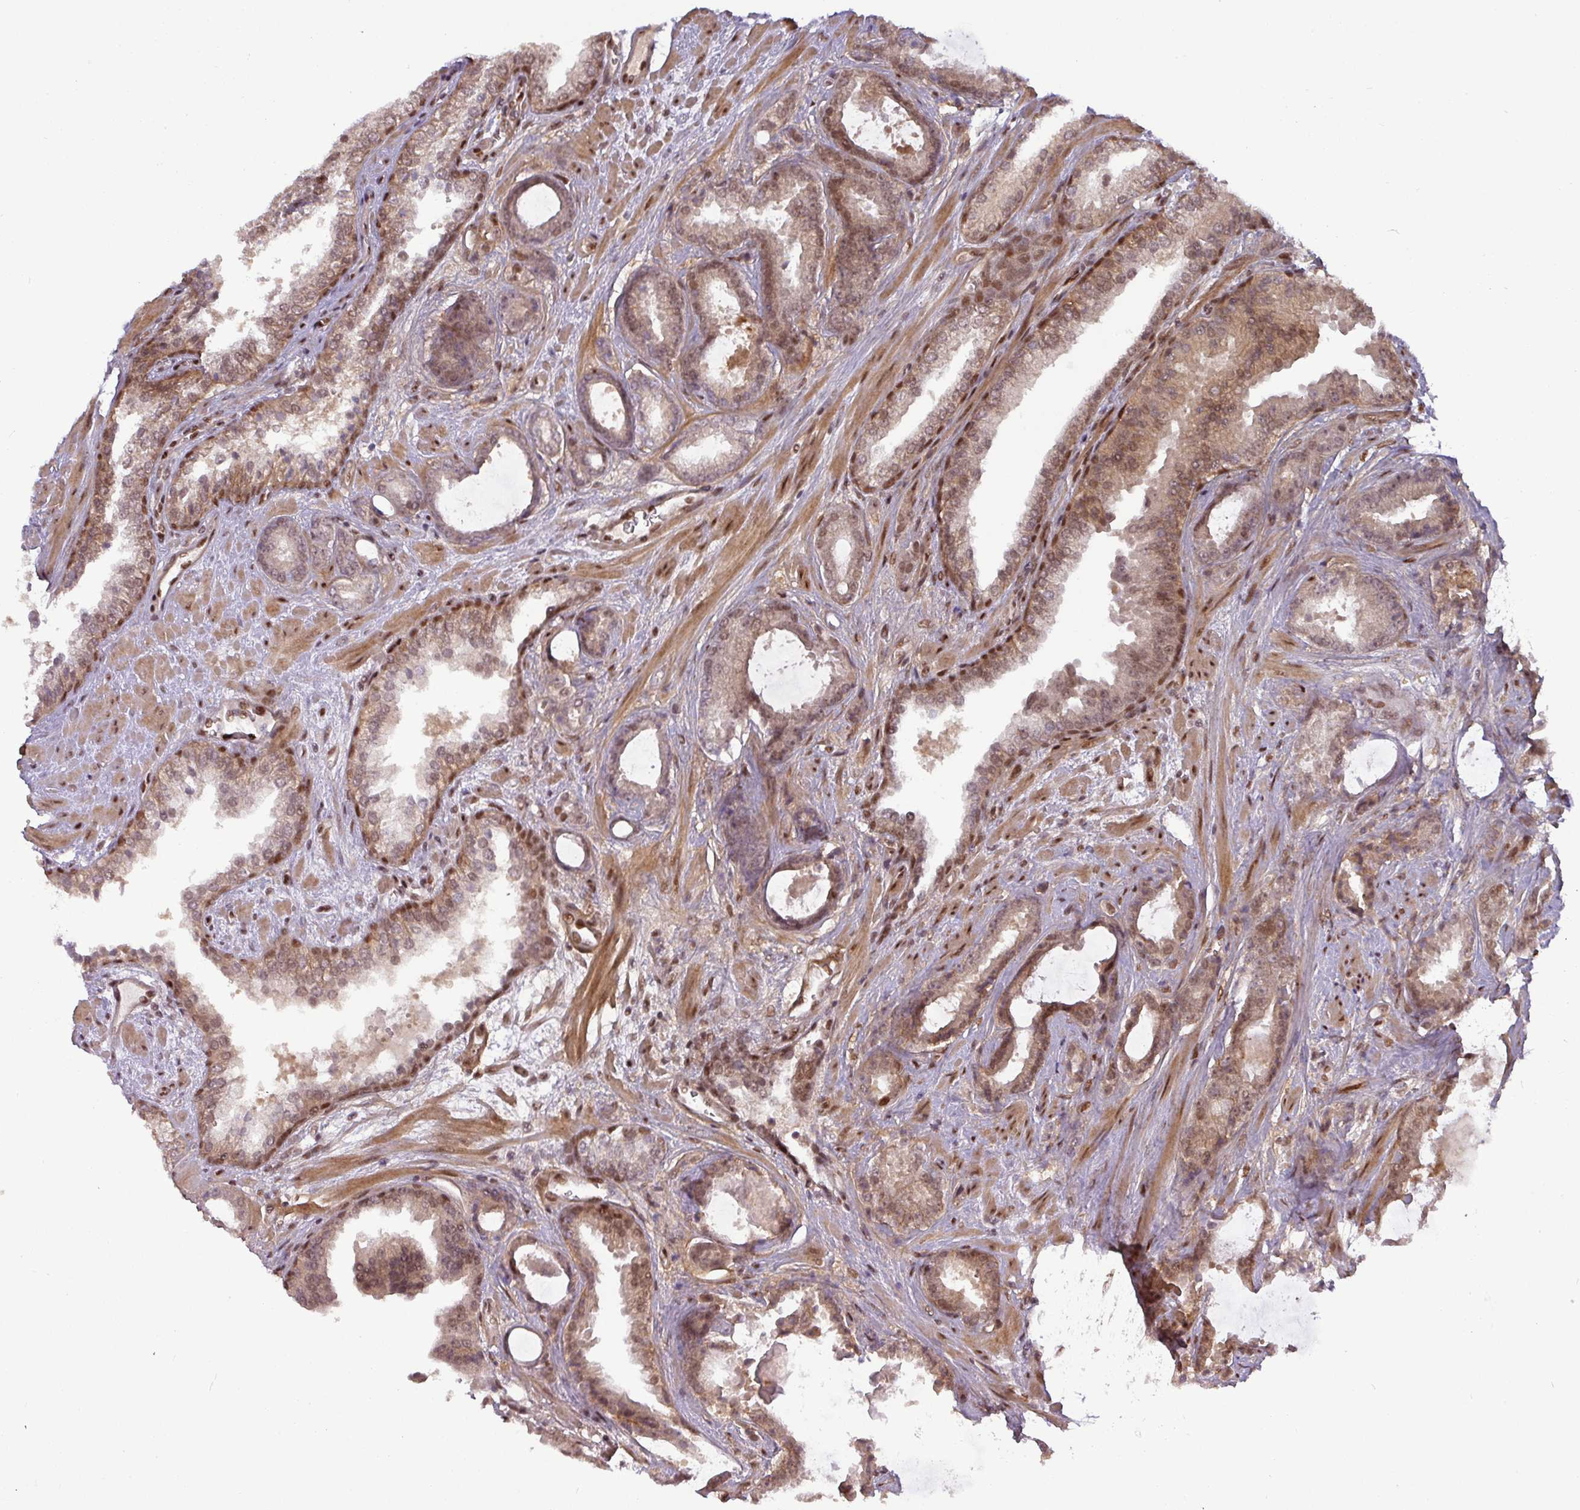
{"staining": {"intensity": "moderate", "quantity": ">75%", "location": "cytoplasmic/membranous,nuclear"}, "tissue": "prostate cancer", "cell_type": "Tumor cells", "image_type": "cancer", "snomed": [{"axis": "morphology", "description": "Adenocarcinoma, Low grade"}, {"axis": "topography", "description": "Prostate"}], "caption": "IHC of adenocarcinoma (low-grade) (prostate) reveals medium levels of moderate cytoplasmic/membranous and nuclear staining in approximately >75% of tumor cells.", "gene": "CIC", "patient": {"sex": "male", "age": 62}}